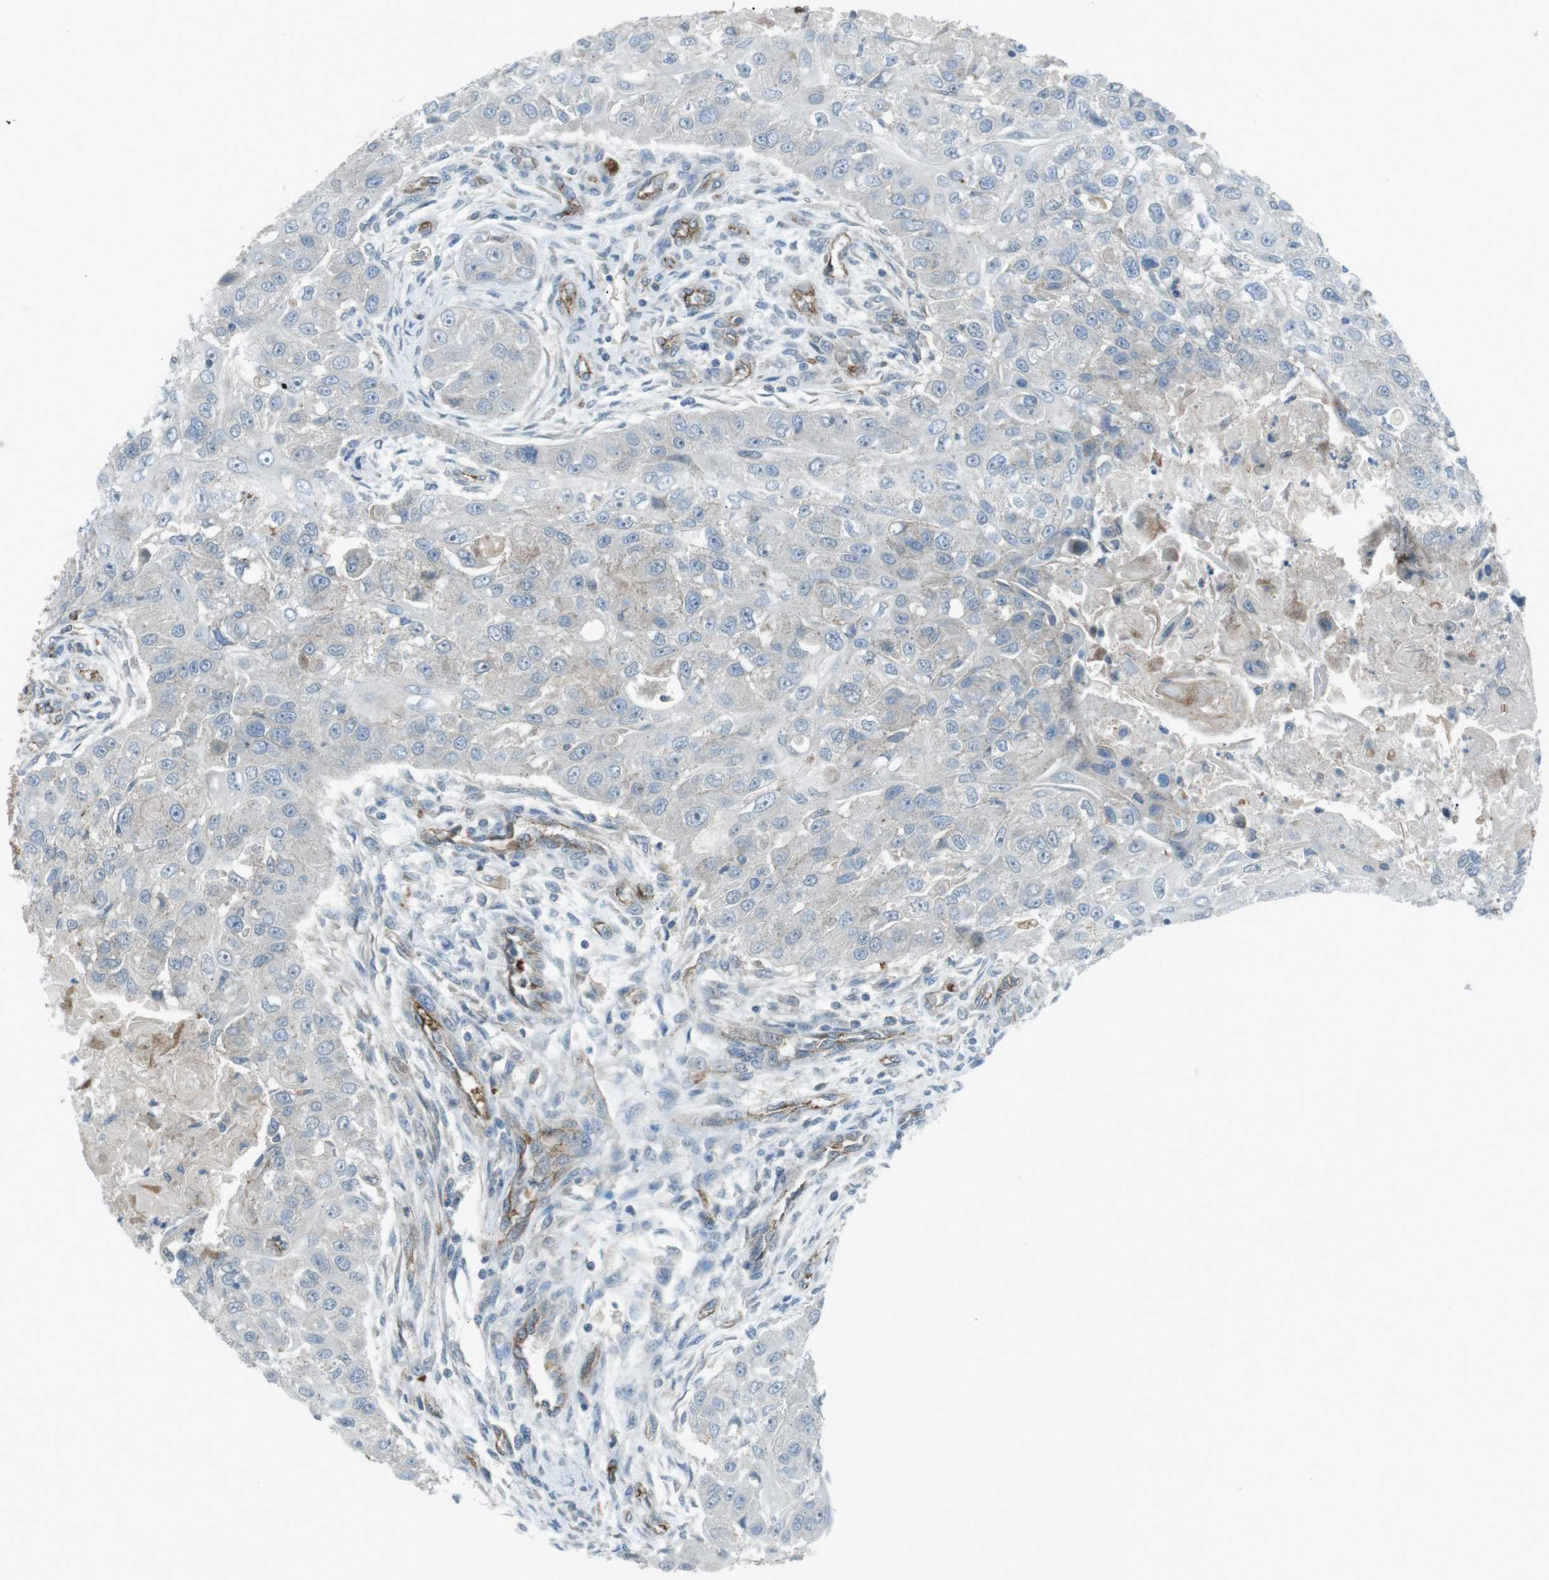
{"staining": {"intensity": "negative", "quantity": "none", "location": "none"}, "tissue": "head and neck cancer", "cell_type": "Tumor cells", "image_type": "cancer", "snomed": [{"axis": "morphology", "description": "Normal tissue, NOS"}, {"axis": "morphology", "description": "Squamous cell carcinoma, NOS"}, {"axis": "topography", "description": "Skeletal muscle"}, {"axis": "topography", "description": "Head-Neck"}], "caption": "Tumor cells show no significant staining in head and neck squamous cell carcinoma. Nuclei are stained in blue.", "gene": "SPTA1", "patient": {"sex": "male", "age": 51}}